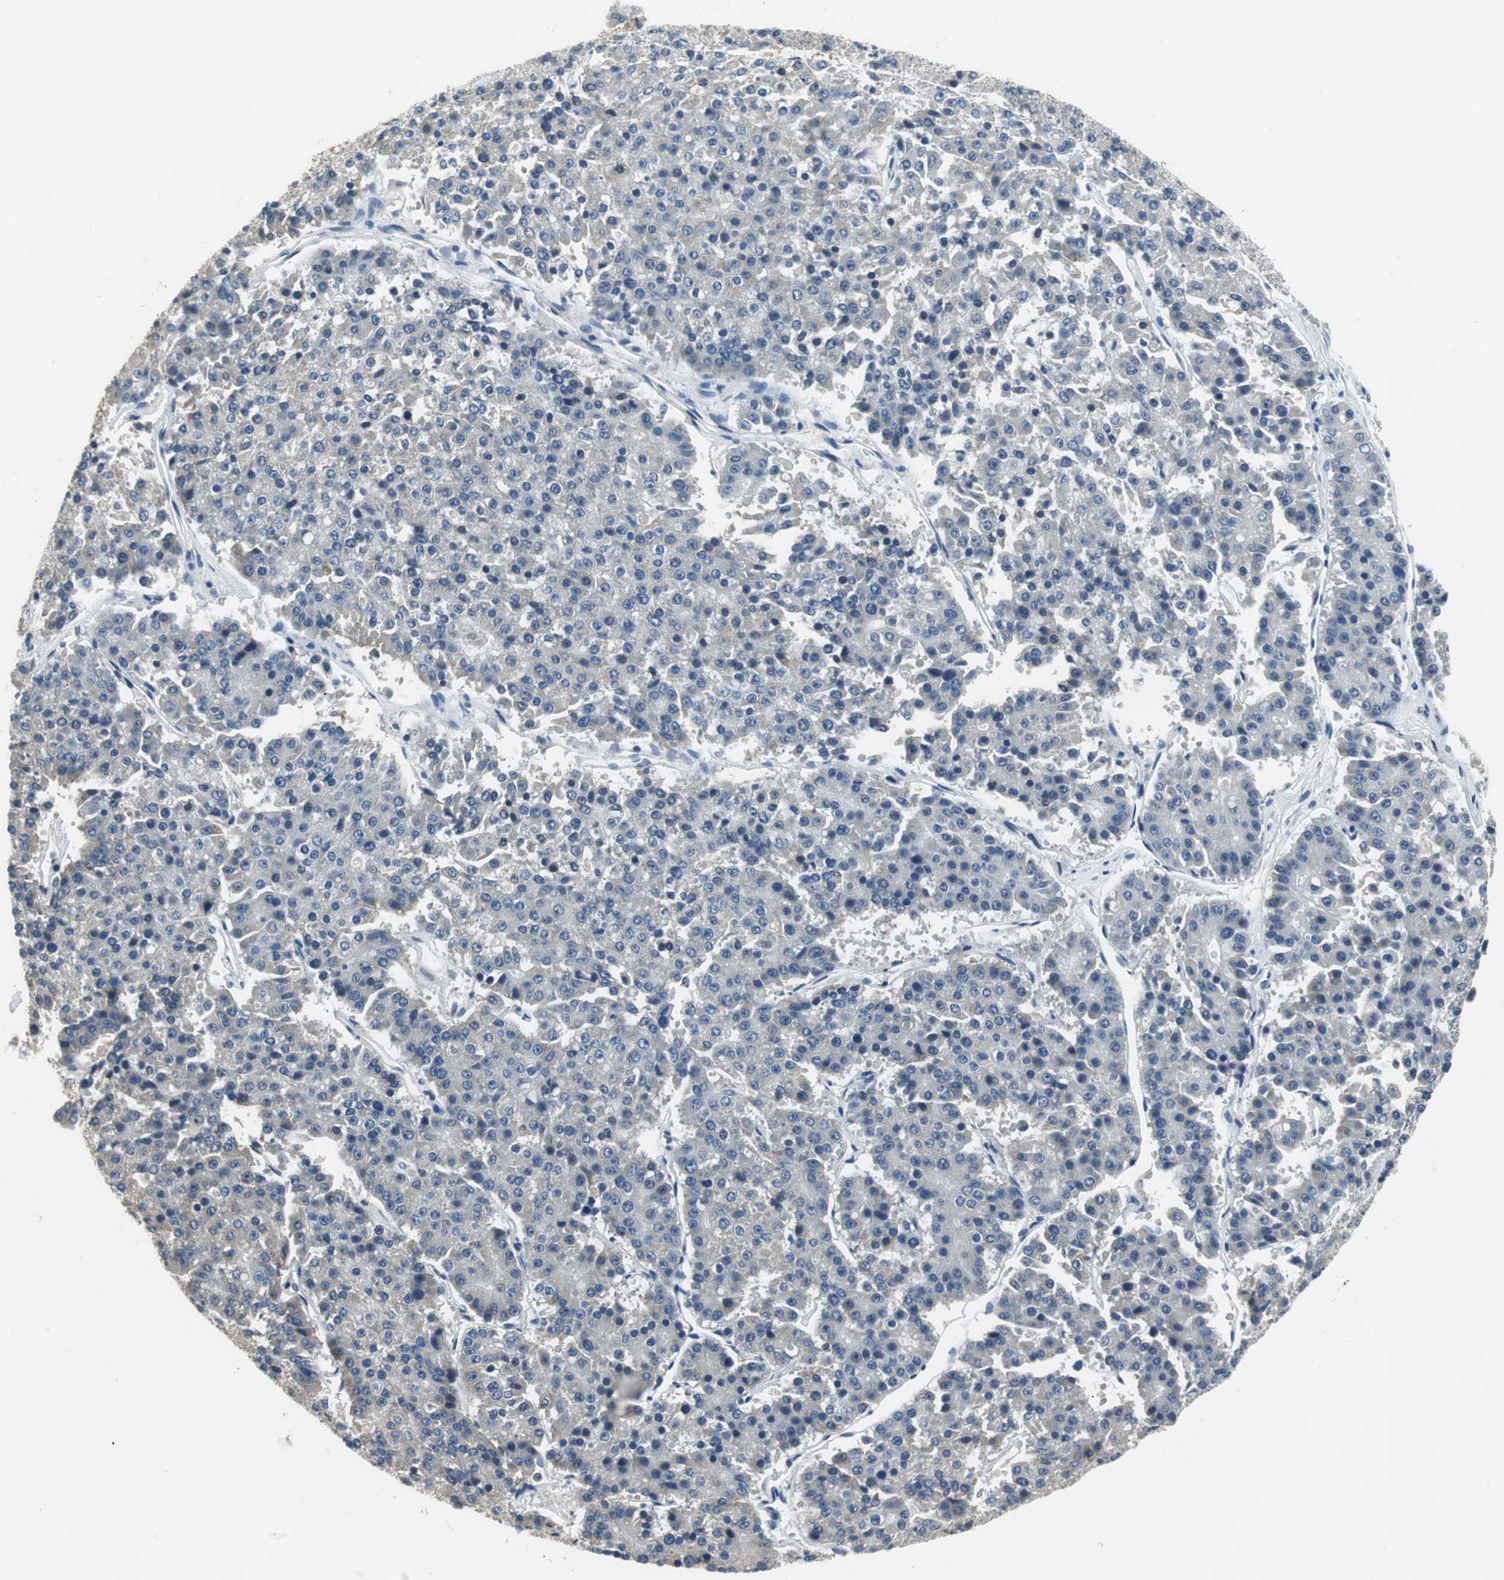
{"staining": {"intensity": "negative", "quantity": "none", "location": "none"}, "tissue": "pancreatic cancer", "cell_type": "Tumor cells", "image_type": "cancer", "snomed": [{"axis": "morphology", "description": "Adenocarcinoma, NOS"}, {"axis": "topography", "description": "Pancreas"}], "caption": "Tumor cells are negative for protein expression in human pancreatic cancer (adenocarcinoma).", "gene": "MTIF2", "patient": {"sex": "male", "age": 50}}